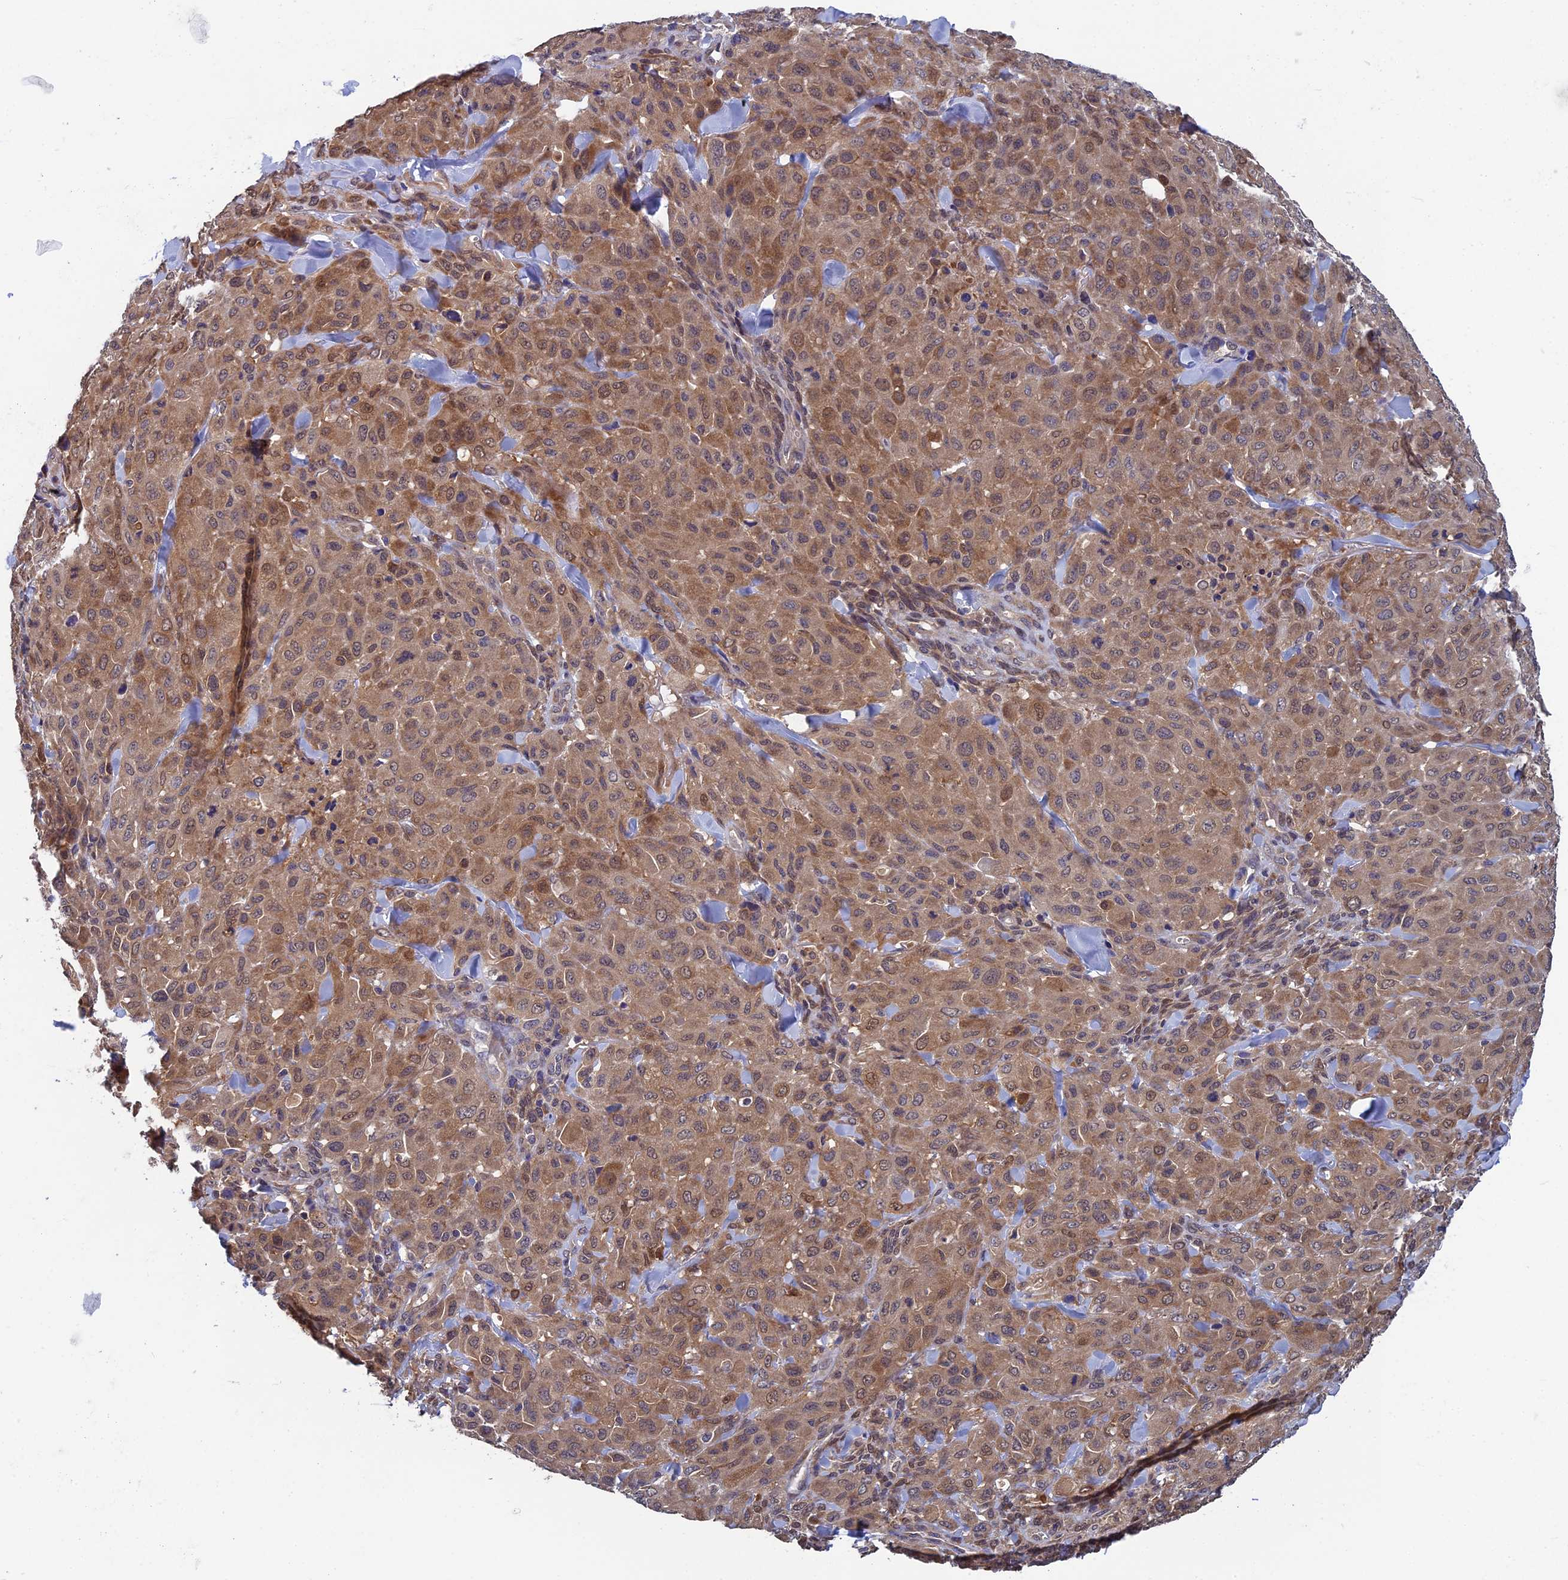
{"staining": {"intensity": "moderate", "quantity": ">75%", "location": "cytoplasmic/membranous,nuclear"}, "tissue": "melanoma", "cell_type": "Tumor cells", "image_type": "cancer", "snomed": [{"axis": "morphology", "description": "Malignant melanoma, Metastatic site"}, {"axis": "topography", "description": "Skin"}], "caption": "Melanoma tissue exhibits moderate cytoplasmic/membranous and nuclear expression in about >75% of tumor cells, visualized by immunohistochemistry. (DAB (3,3'-diaminobenzidine) = brown stain, brightfield microscopy at high magnification).", "gene": "LCMT1", "patient": {"sex": "female", "age": 81}}